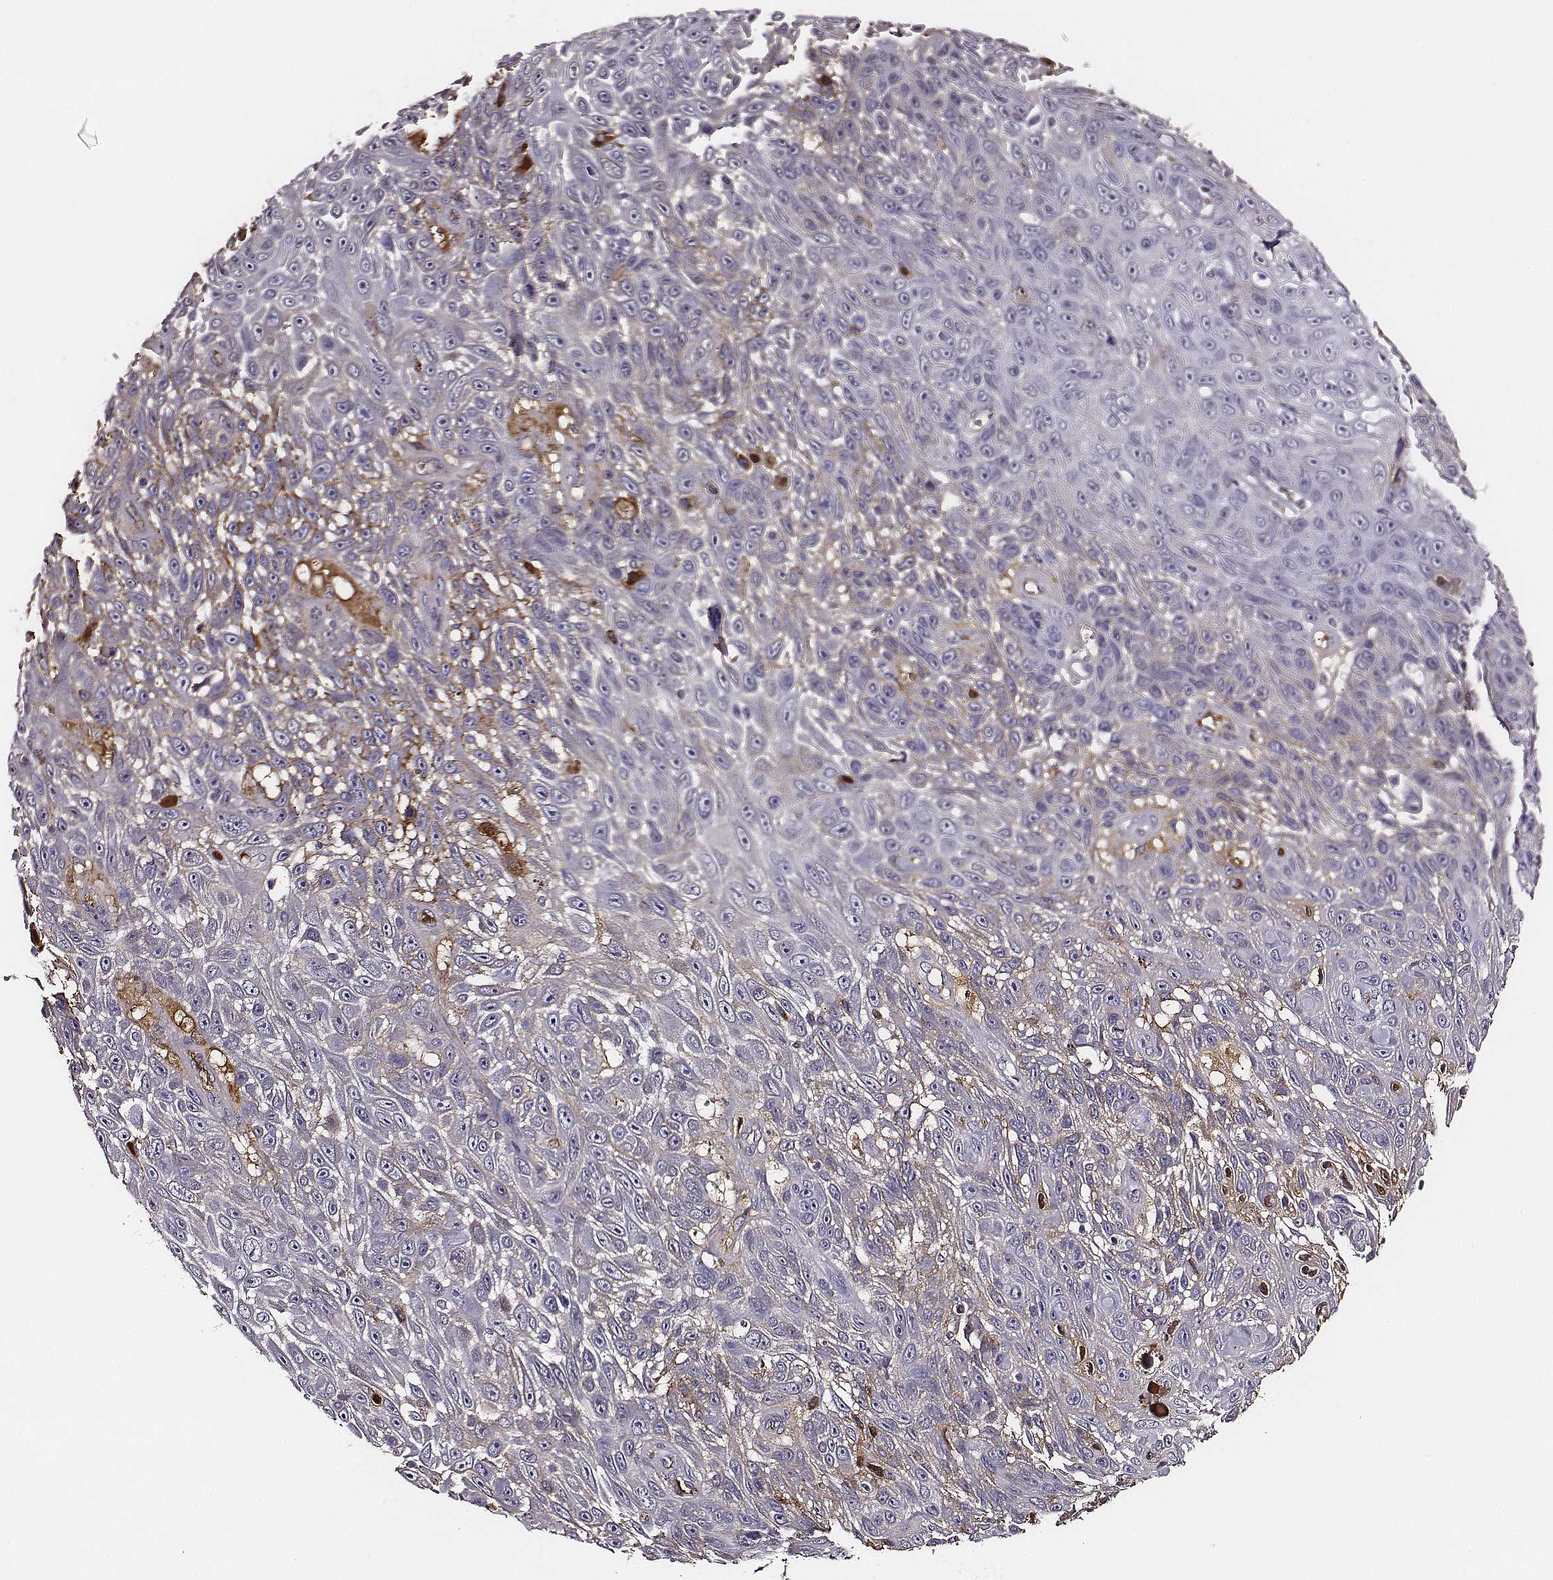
{"staining": {"intensity": "negative", "quantity": "none", "location": "none"}, "tissue": "skin cancer", "cell_type": "Tumor cells", "image_type": "cancer", "snomed": [{"axis": "morphology", "description": "Squamous cell carcinoma, NOS"}, {"axis": "topography", "description": "Skin"}], "caption": "The IHC histopathology image has no significant expression in tumor cells of skin cancer tissue.", "gene": "TF", "patient": {"sex": "male", "age": 82}}